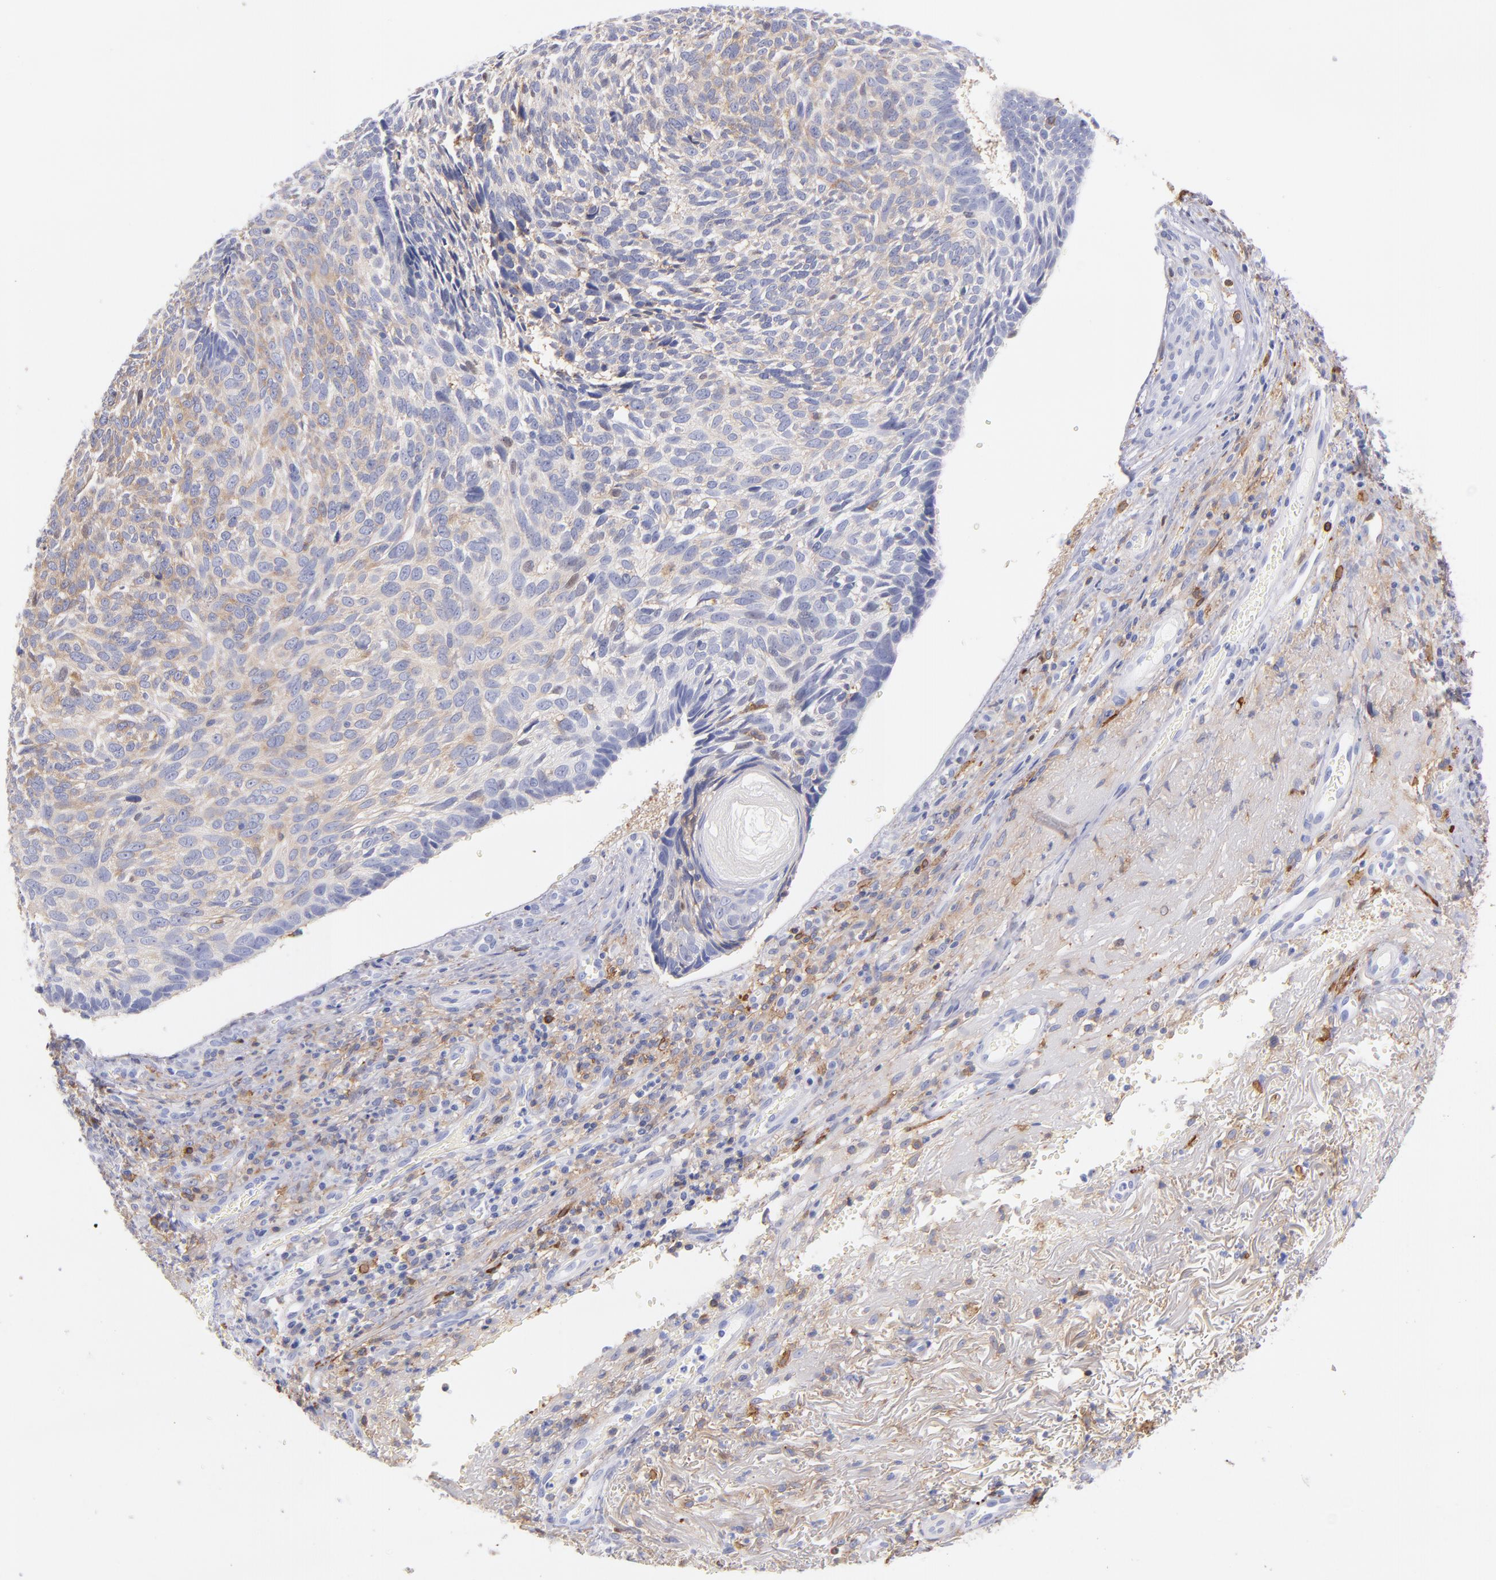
{"staining": {"intensity": "weak", "quantity": "25%-75%", "location": "cytoplasmic/membranous"}, "tissue": "skin cancer", "cell_type": "Tumor cells", "image_type": "cancer", "snomed": [{"axis": "morphology", "description": "Basal cell carcinoma"}, {"axis": "topography", "description": "Skin"}], "caption": "Basal cell carcinoma (skin) stained for a protein (brown) demonstrates weak cytoplasmic/membranous positive staining in about 25%-75% of tumor cells.", "gene": "PRKCA", "patient": {"sex": "male", "age": 72}}